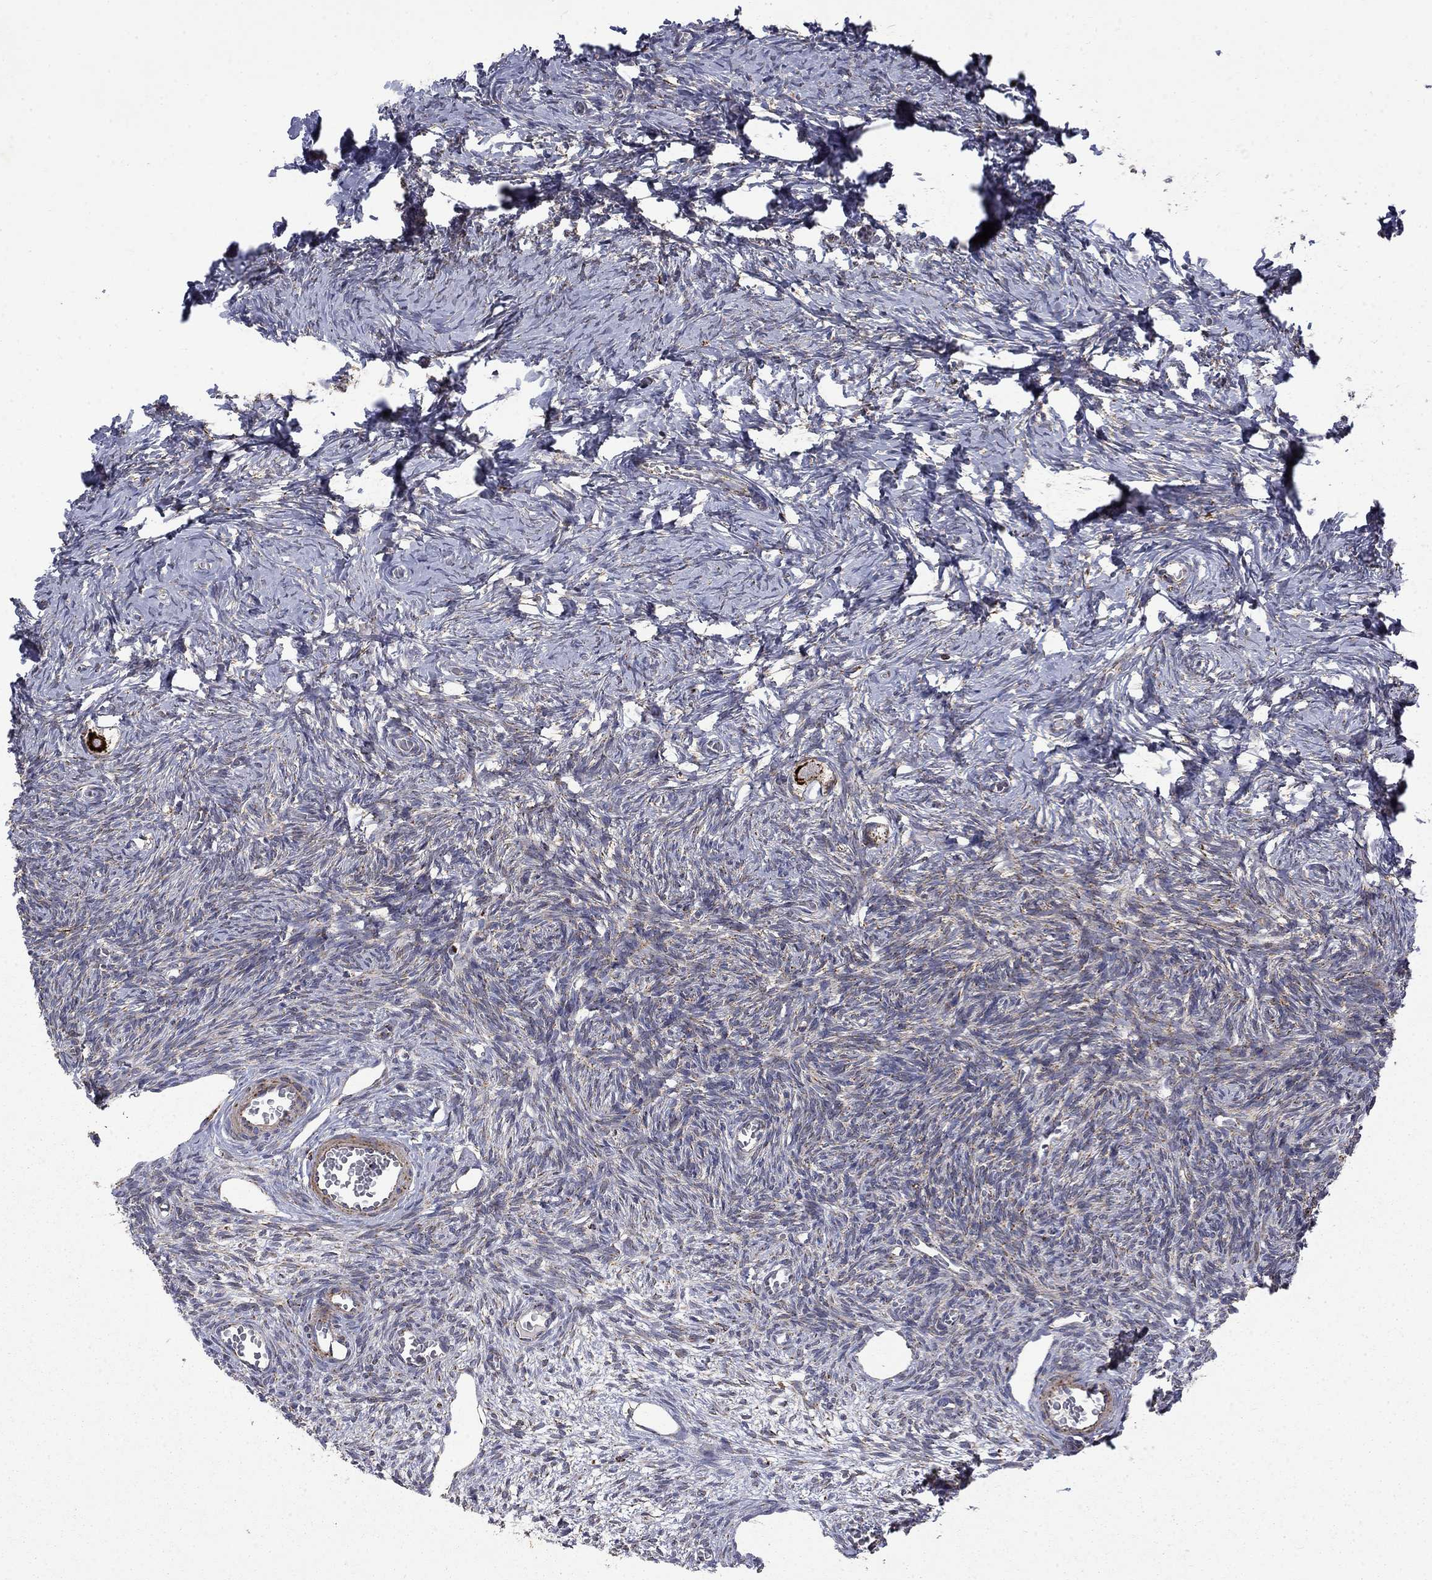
{"staining": {"intensity": "strong", "quantity": ">75%", "location": "cytoplasmic/membranous"}, "tissue": "ovary", "cell_type": "Follicle cells", "image_type": "normal", "snomed": [{"axis": "morphology", "description": "Normal tissue, NOS"}, {"axis": "topography", "description": "Ovary"}], "caption": "An image showing strong cytoplasmic/membranous staining in about >75% of follicle cells in benign ovary, as visualized by brown immunohistochemical staining.", "gene": "PCBP3", "patient": {"sex": "female", "age": 27}}